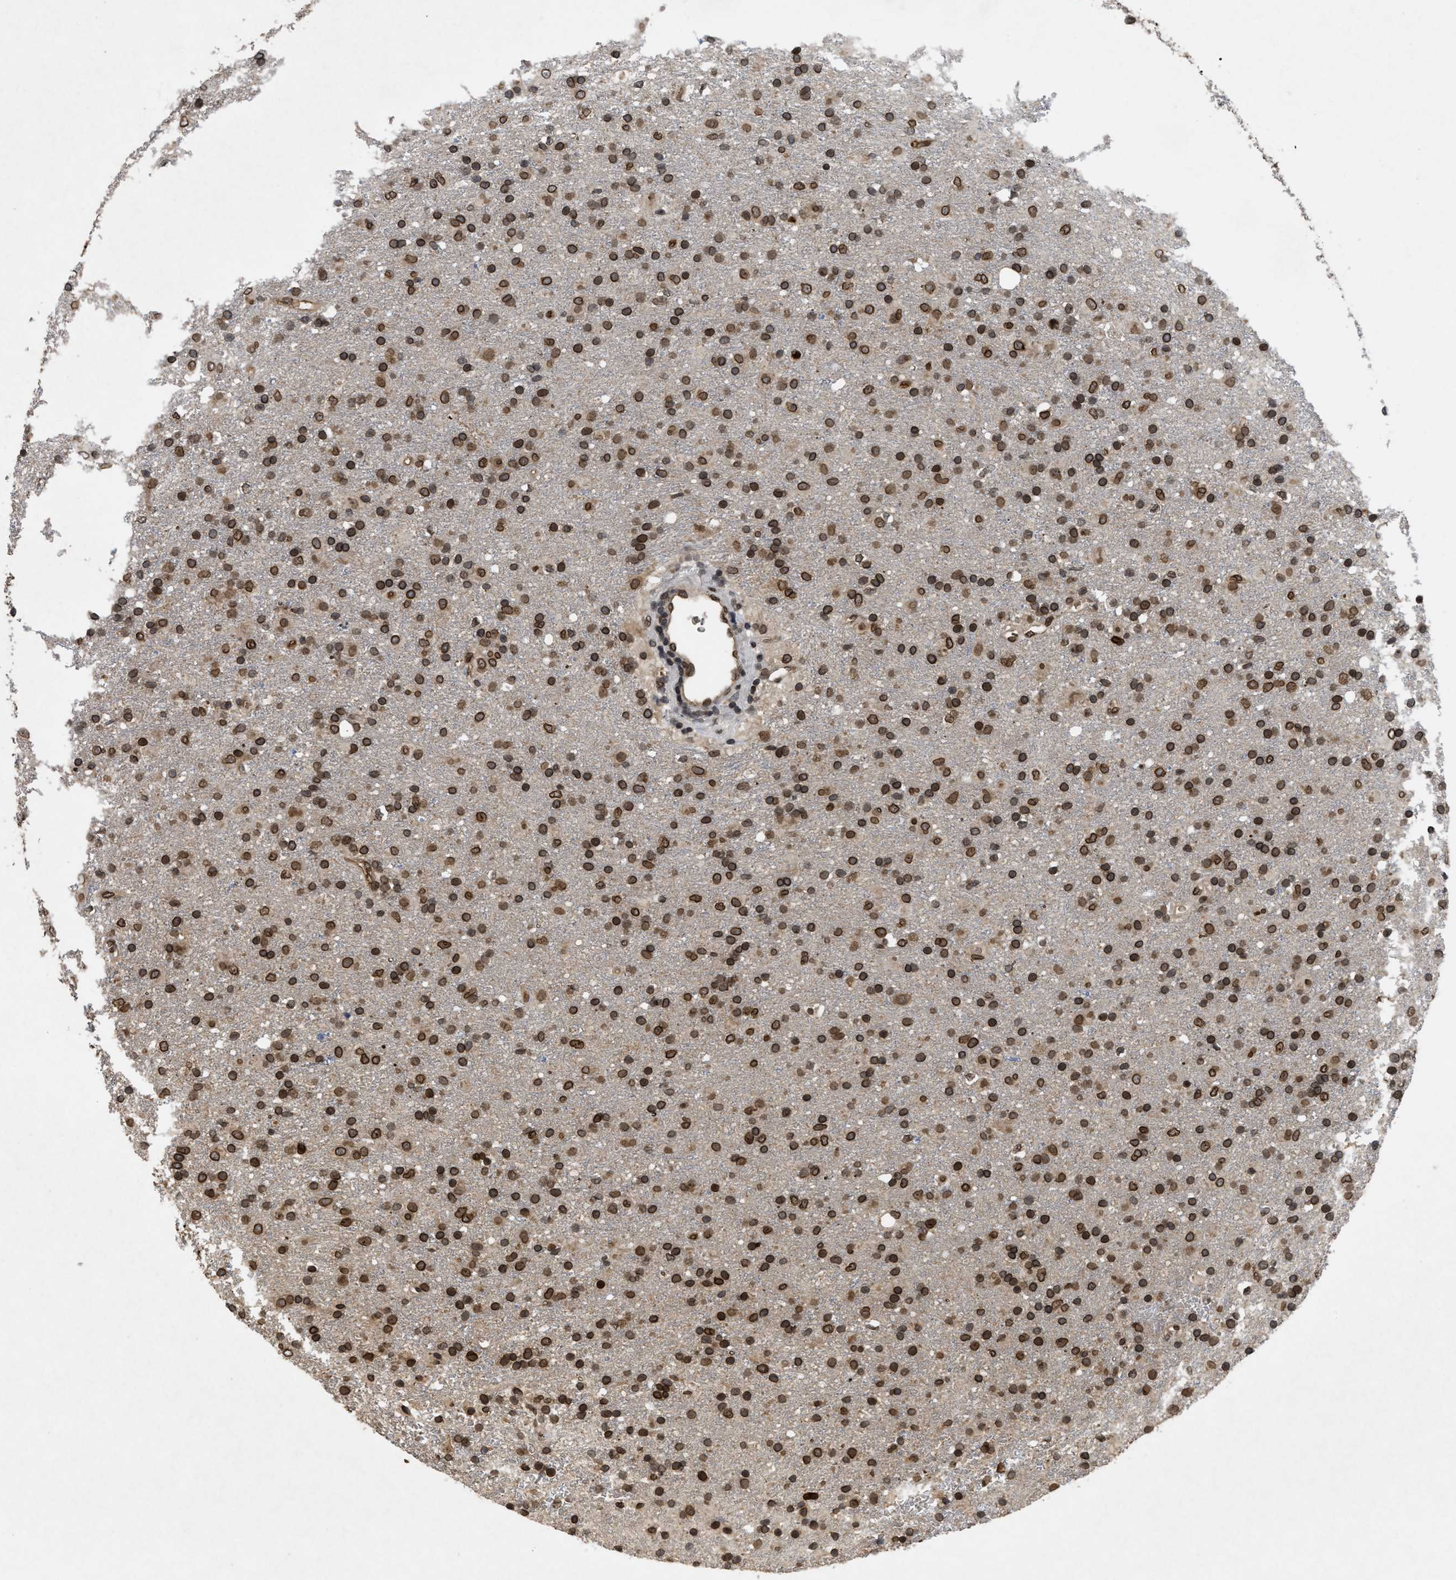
{"staining": {"intensity": "strong", "quantity": ">75%", "location": "cytoplasmic/membranous,nuclear"}, "tissue": "glioma", "cell_type": "Tumor cells", "image_type": "cancer", "snomed": [{"axis": "morphology", "description": "Glioma, malignant, Low grade"}, {"axis": "topography", "description": "Brain"}], "caption": "Immunohistochemistry (DAB (3,3'-diaminobenzidine)) staining of human low-grade glioma (malignant) displays strong cytoplasmic/membranous and nuclear protein positivity in about >75% of tumor cells.", "gene": "CRY1", "patient": {"sex": "male", "age": 65}}